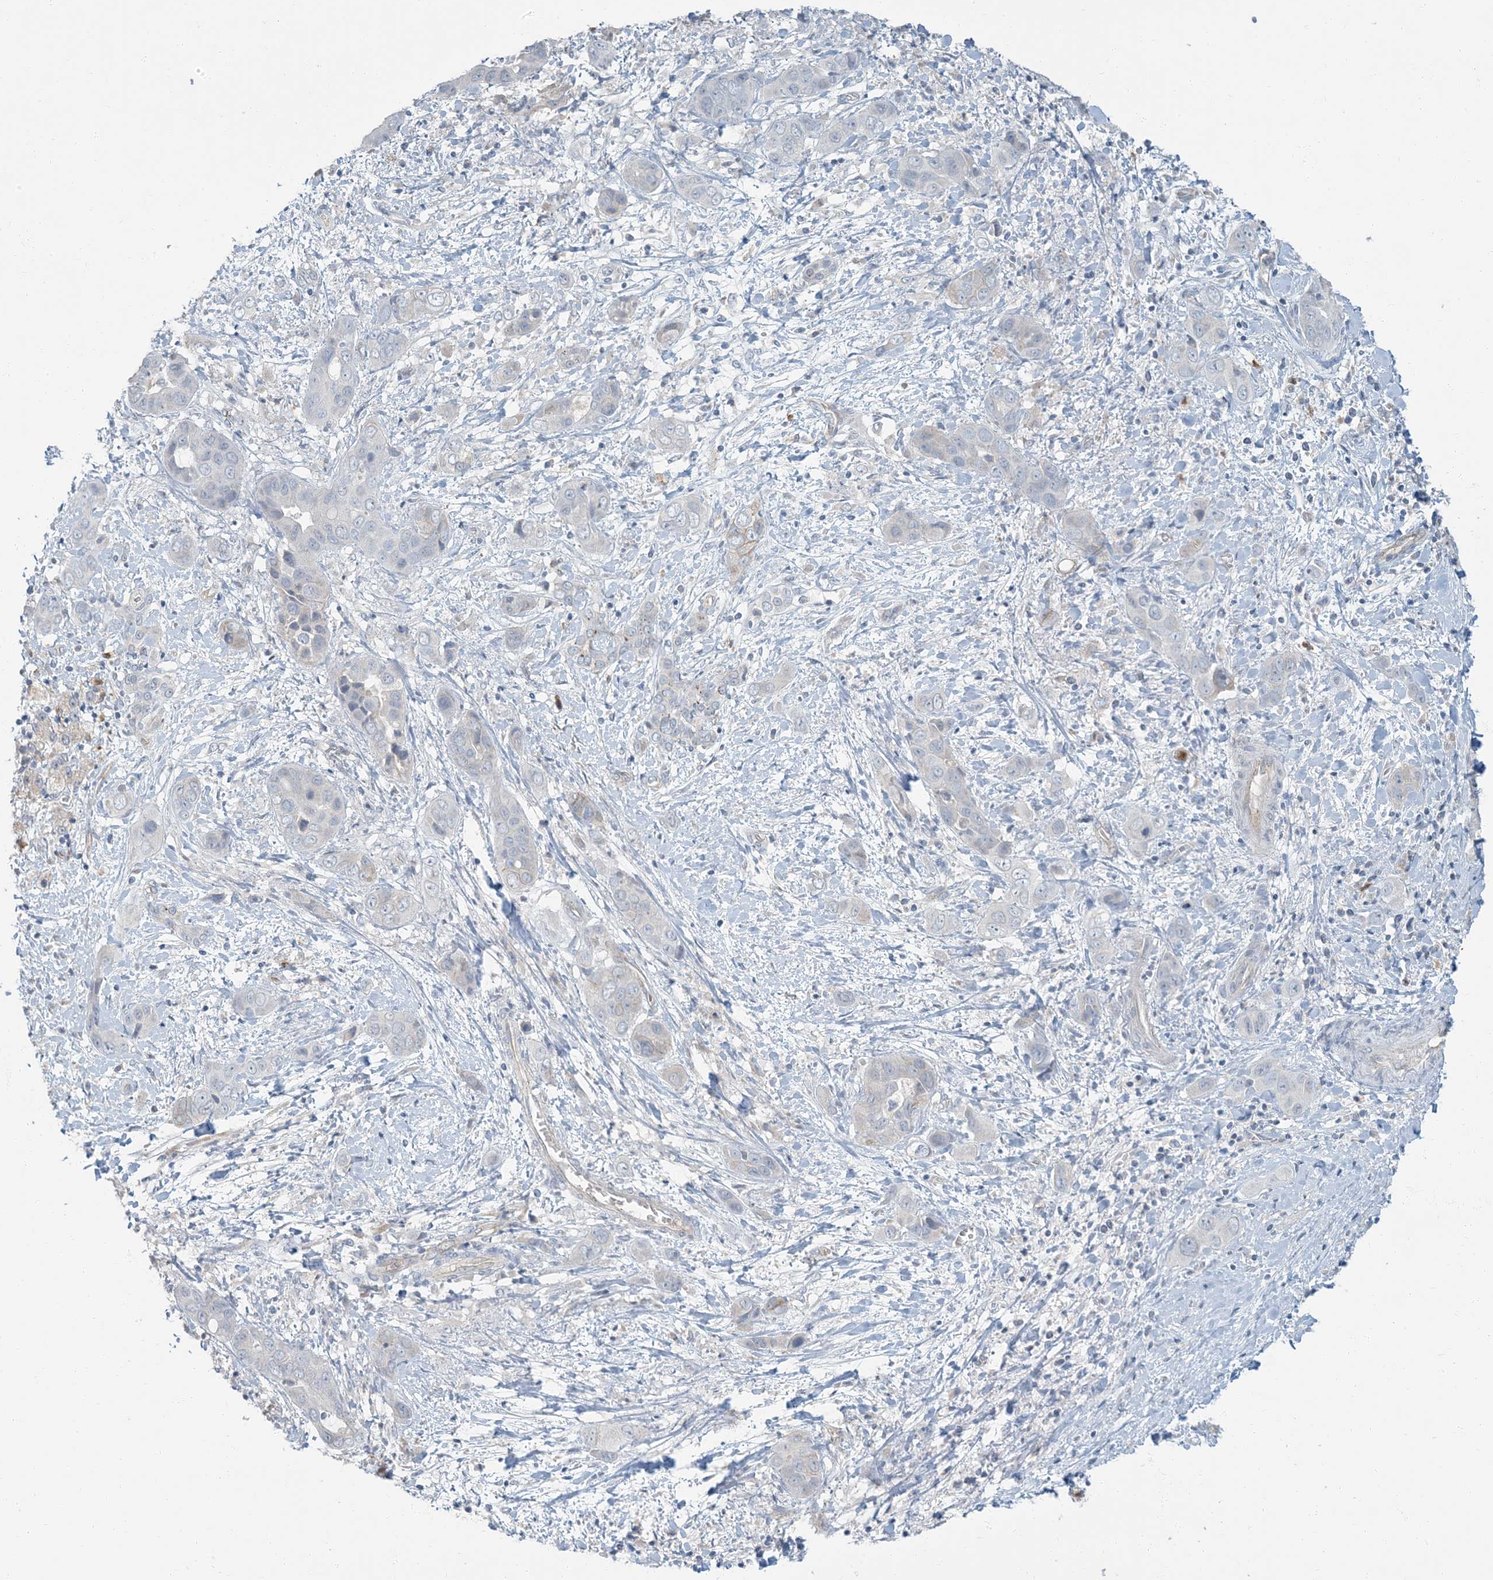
{"staining": {"intensity": "negative", "quantity": "none", "location": "none"}, "tissue": "liver cancer", "cell_type": "Tumor cells", "image_type": "cancer", "snomed": [{"axis": "morphology", "description": "Cholangiocarcinoma"}, {"axis": "topography", "description": "Liver"}], "caption": "Tumor cells are negative for protein expression in human cholangiocarcinoma (liver).", "gene": "EPHA4", "patient": {"sex": "female", "age": 52}}